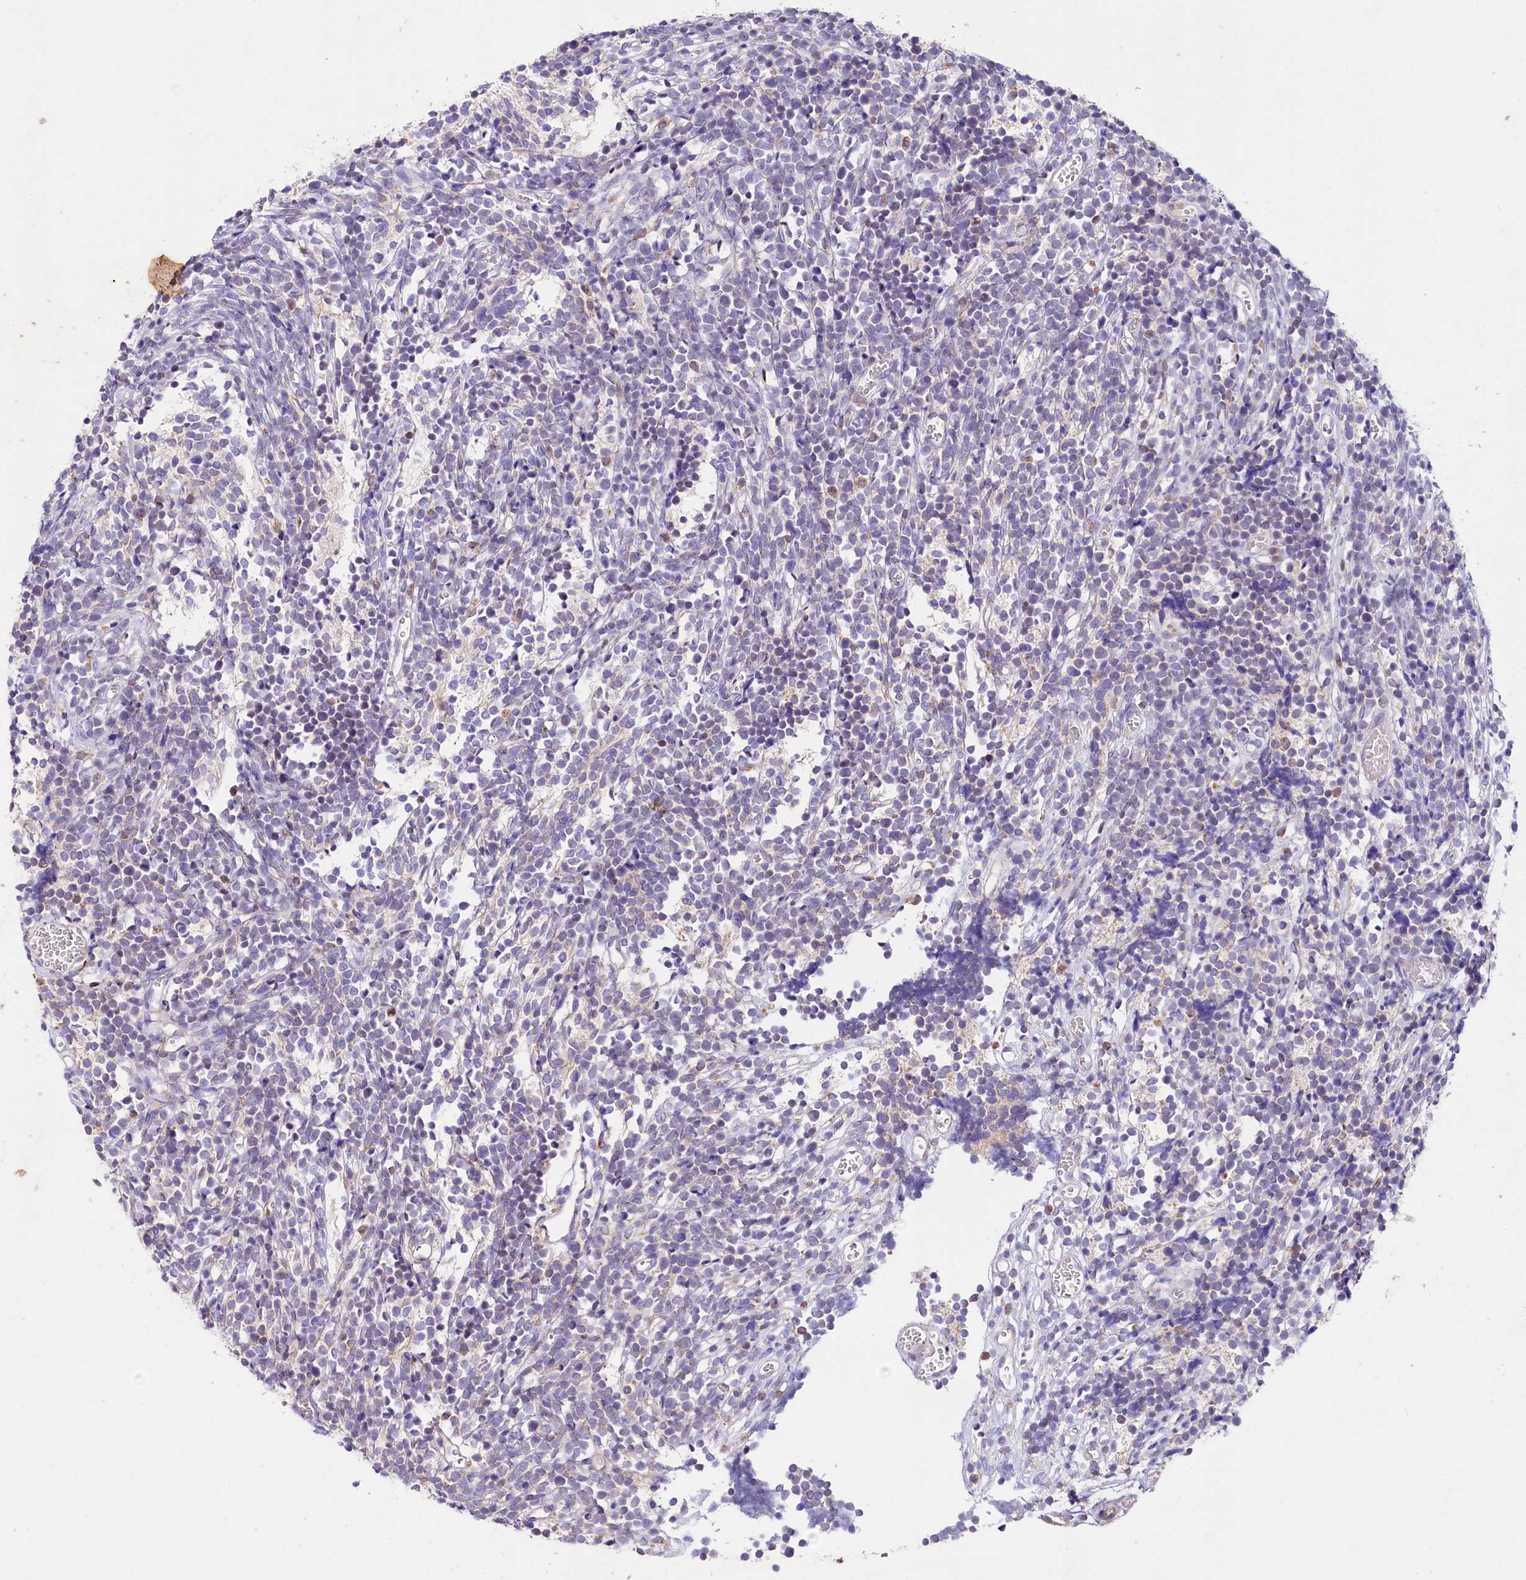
{"staining": {"intensity": "negative", "quantity": "none", "location": "none"}, "tissue": "glioma", "cell_type": "Tumor cells", "image_type": "cancer", "snomed": [{"axis": "morphology", "description": "Glioma, malignant, Low grade"}, {"axis": "topography", "description": "Brain"}], "caption": "Immunohistochemistry image of neoplastic tissue: glioma stained with DAB displays no significant protein expression in tumor cells.", "gene": "SACM1L", "patient": {"sex": "female", "age": 1}}